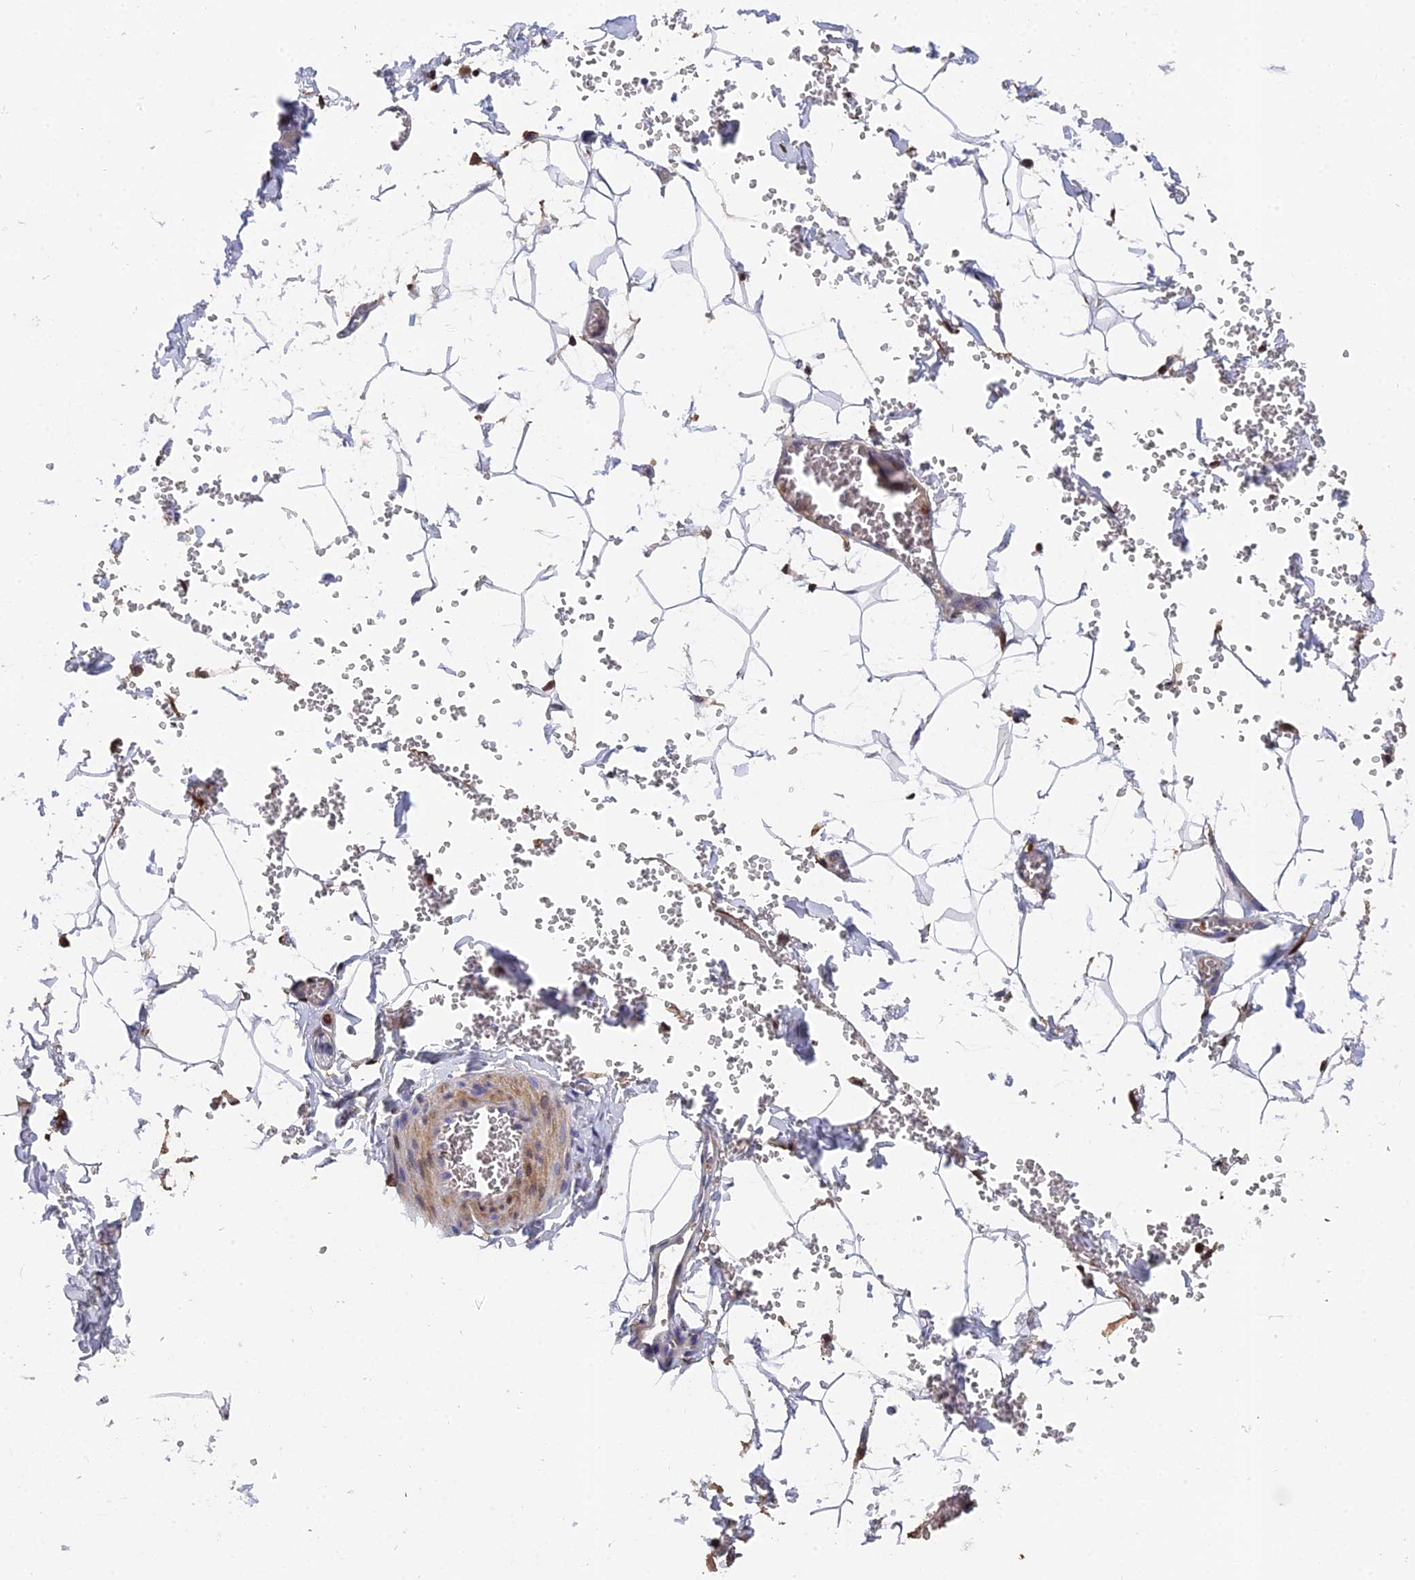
{"staining": {"intensity": "negative", "quantity": "none", "location": "none"}, "tissue": "adipose tissue", "cell_type": "Adipocytes", "image_type": "normal", "snomed": [{"axis": "morphology", "description": "Normal tissue, NOS"}, {"axis": "topography", "description": "Gallbladder"}, {"axis": "topography", "description": "Peripheral nerve tissue"}], "caption": "This photomicrograph is of unremarkable adipose tissue stained with immunohistochemistry (IHC) to label a protein in brown with the nuclei are counter-stained blue. There is no expression in adipocytes. Brightfield microscopy of immunohistochemistry stained with DAB (brown) and hematoxylin (blue), captured at high magnification.", "gene": "GALK2", "patient": {"sex": "male", "age": 38}}